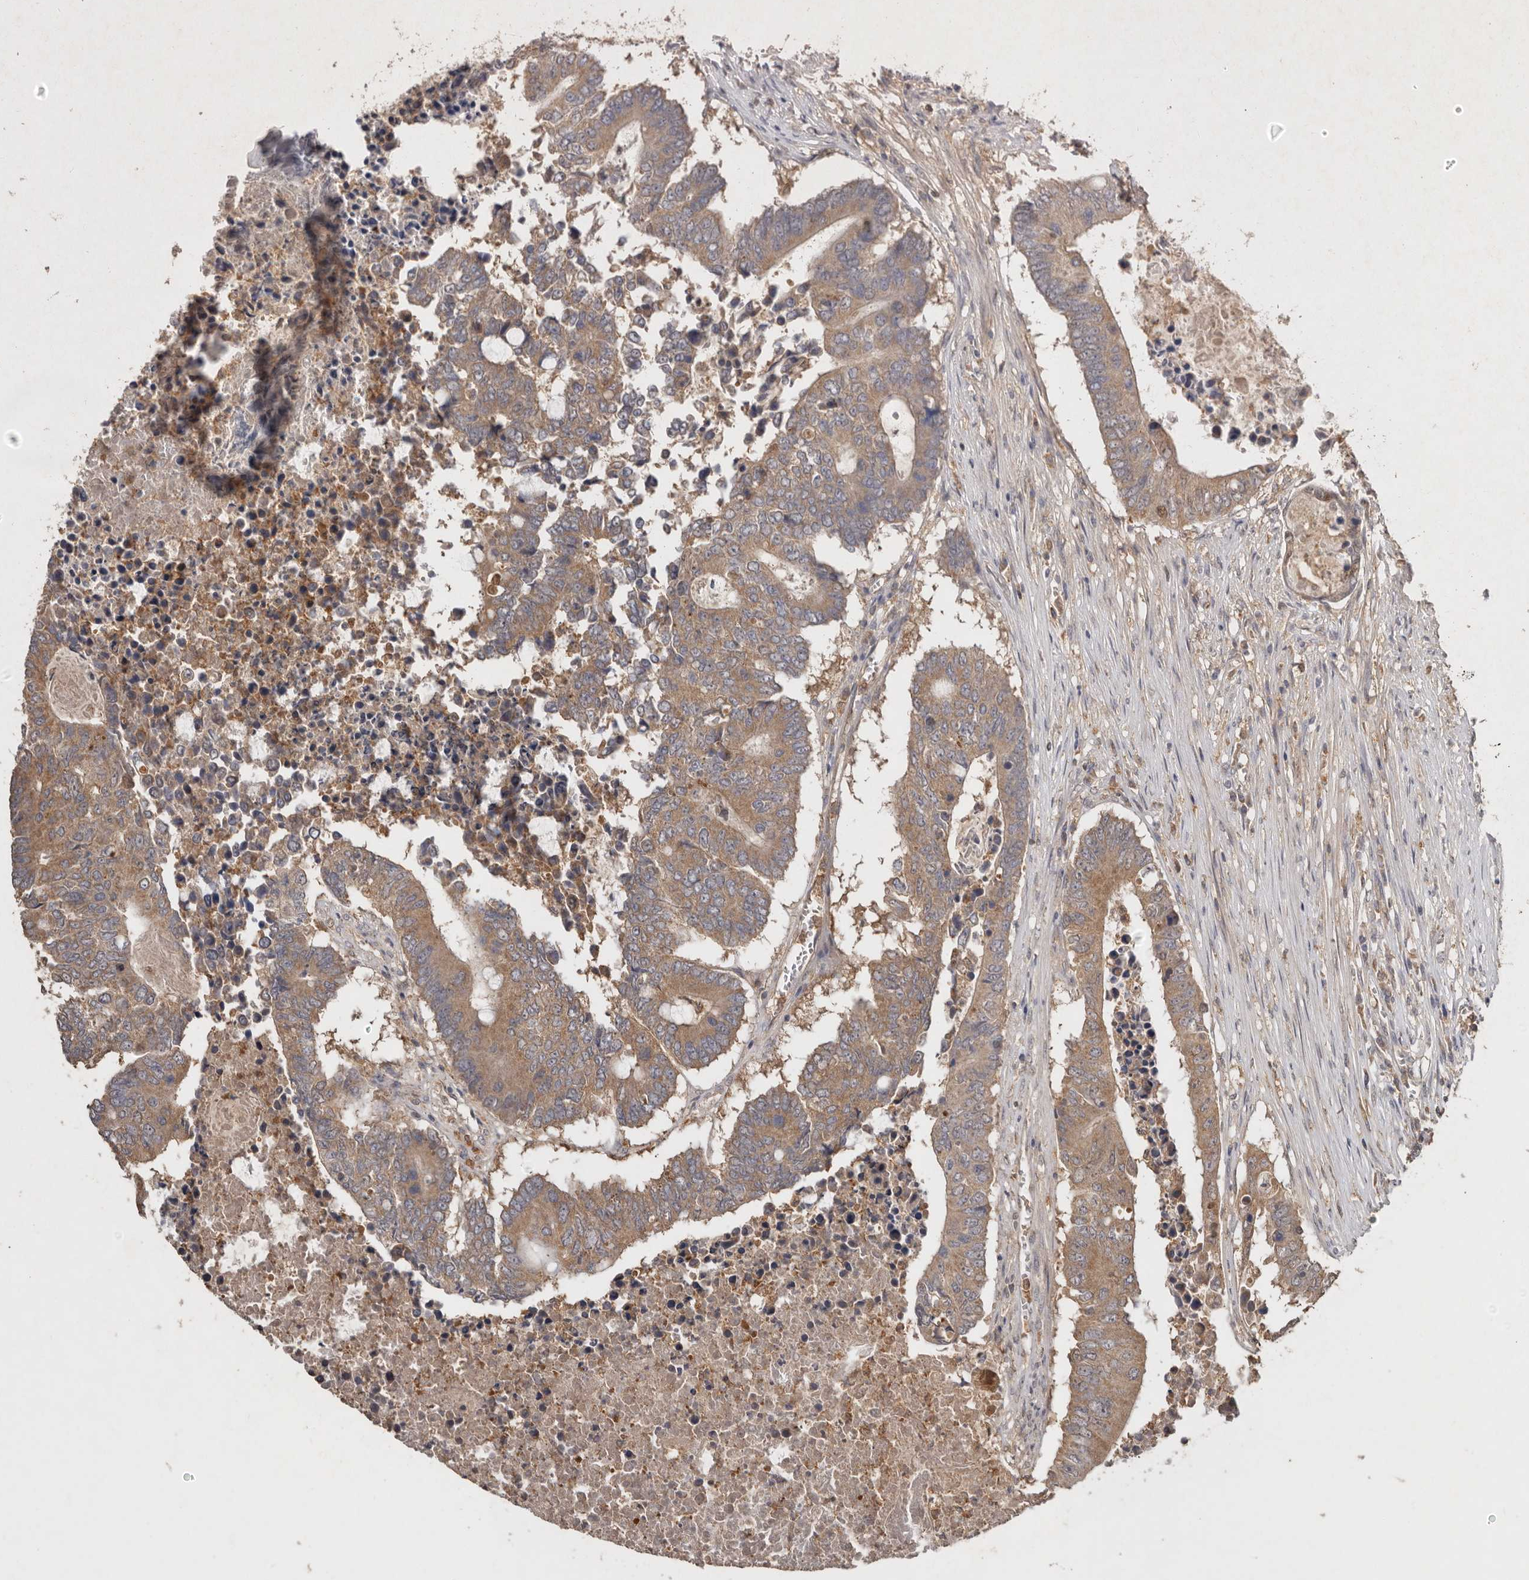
{"staining": {"intensity": "moderate", "quantity": ">75%", "location": "cytoplasmic/membranous"}, "tissue": "colorectal cancer", "cell_type": "Tumor cells", "image_type": "cancer", "snomed": [{"axis": "morphology", "description": "Adenocarcinoma, NOS"}, {"axis": "topography", "description": "Colon"}], "caption": "Tumor cells display moderate cytoplasmic/membranous expression in approximately >75% of cells in colorectal adenocarcinoma.", "gene": "EDEM1", "patient": {"sex": "male", "age": 87}}